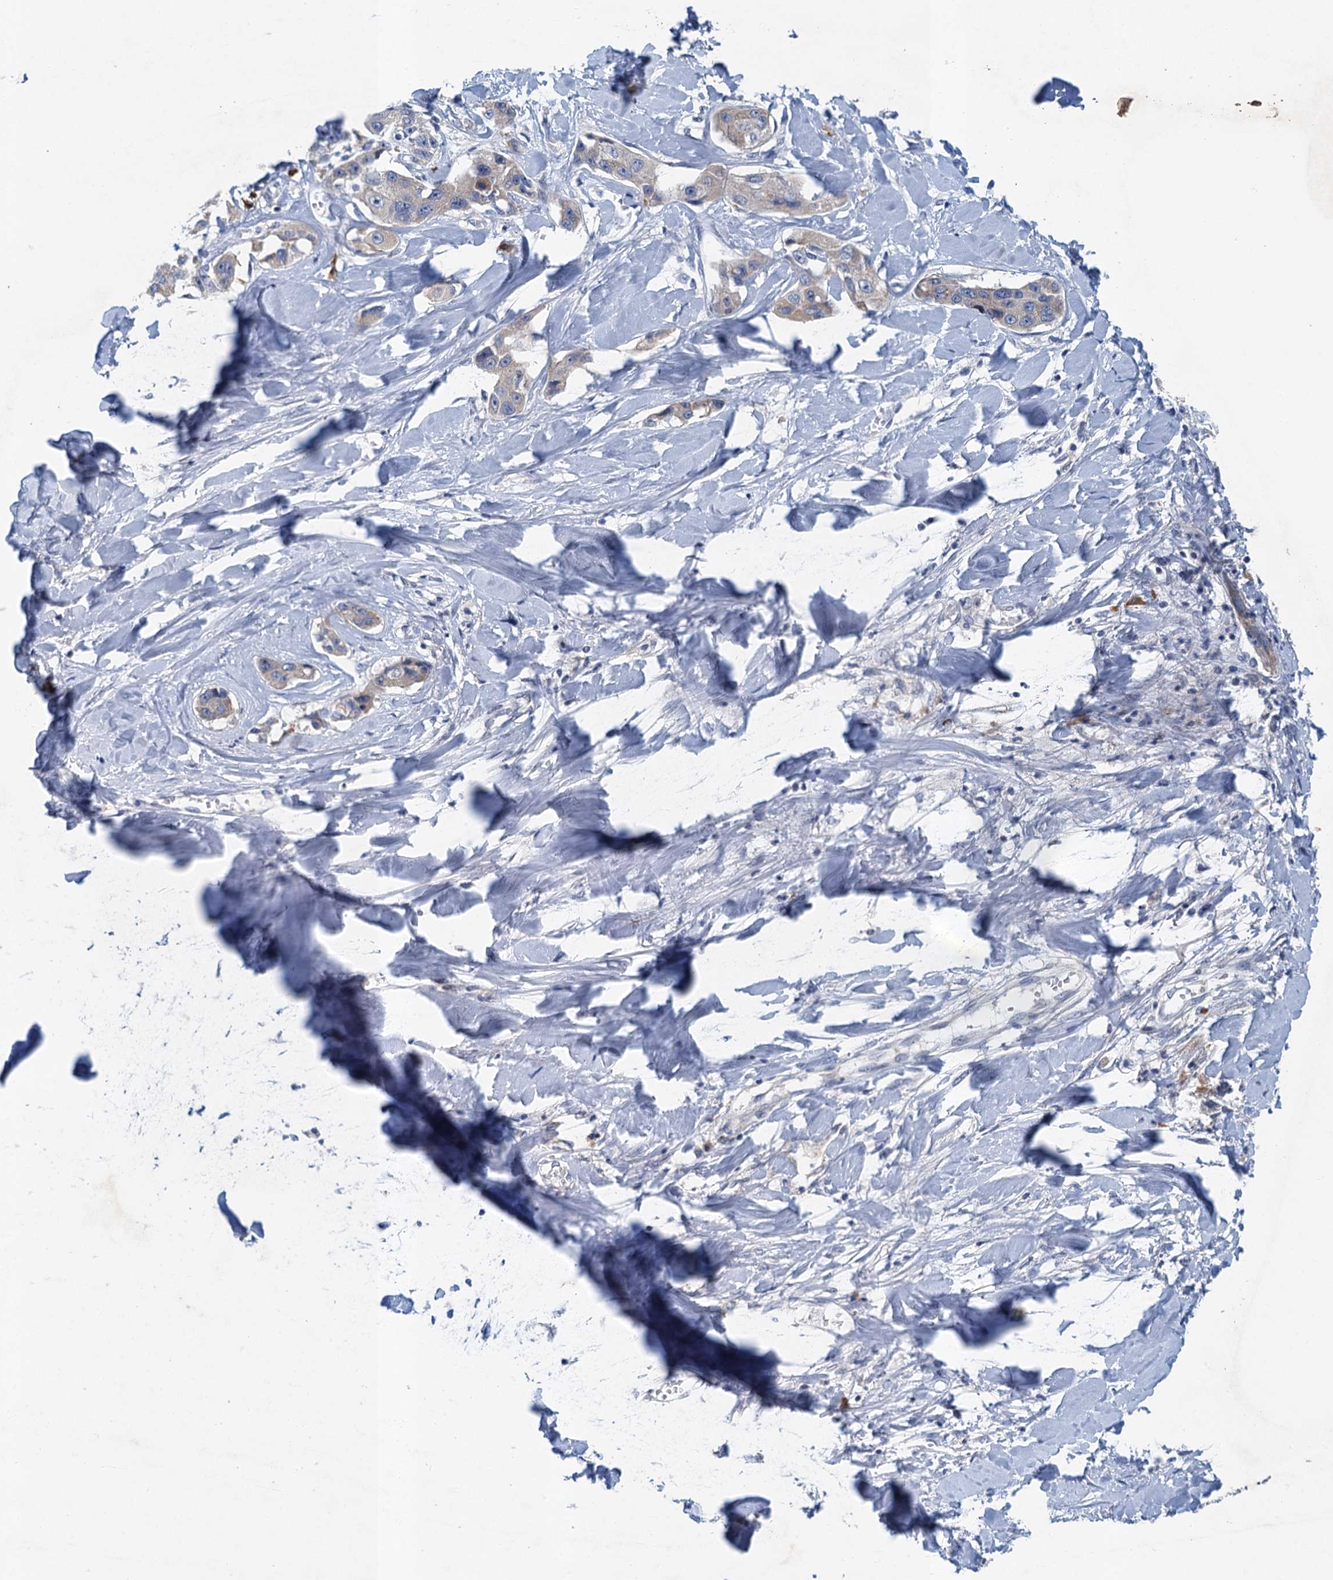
{"staining": {"intensity": "weak", "quantity": ">75%", "location": "cytoplasmic/membranous"}, "tissue": "liver cancer", "cell_type": "Tumor cells", "image_type": "cancer", "snomed": [{"axis": "morphology", "description": "Cholangiocarcinoma"}, {"axis": "topography", "description": "Liver"}], "caption": "Immunohistochemical staining of liver cancer (cholangiocarcinoma) demonstrates low levels of weak cytoplasmic/membranous staining in about >75% of tumor cells.", "gene": "TPCN1", "patient": {"sex": "male", "age": 59}}